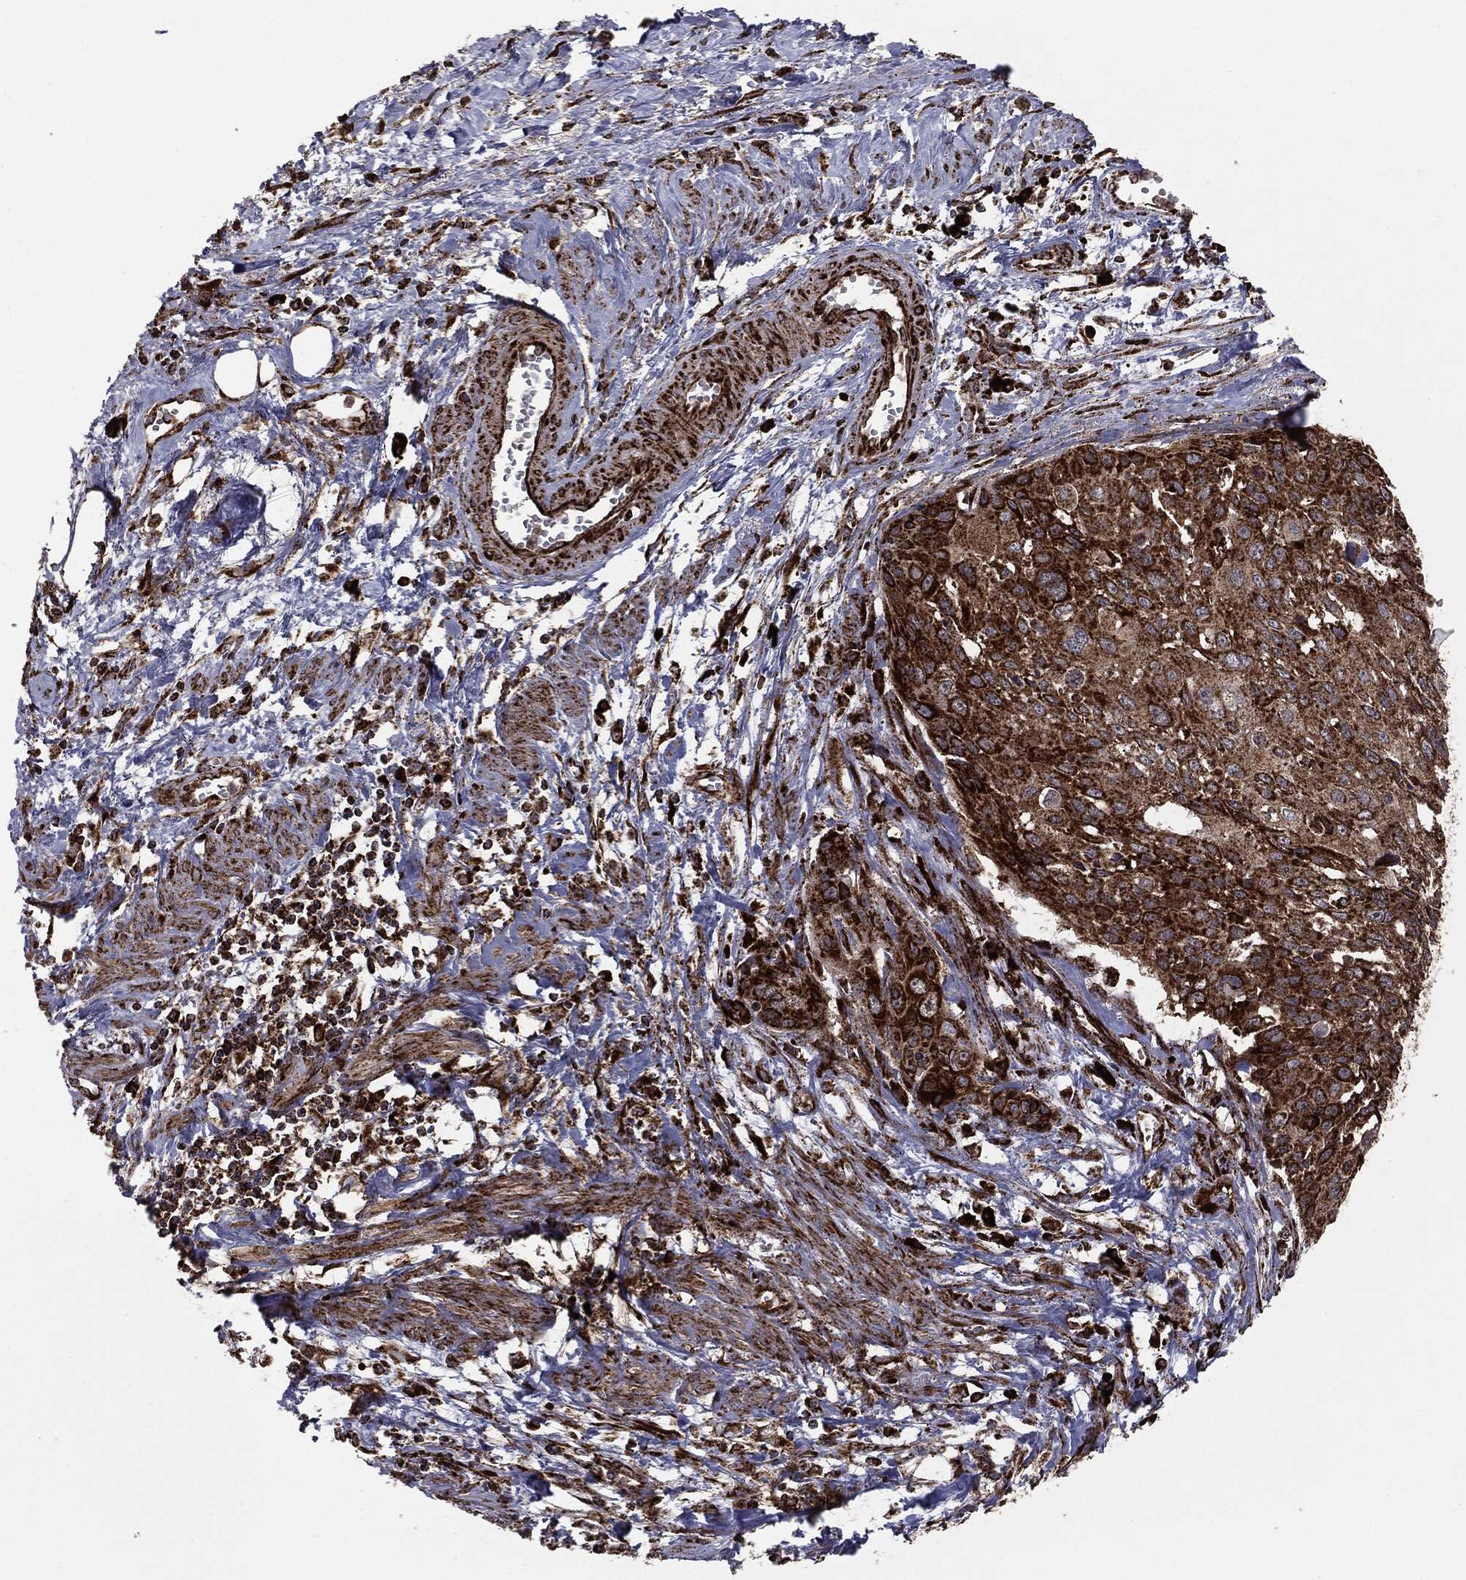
{"staining": {"intensity": "strong", "quantity": ">75%", "location": "cytoplasmic/membranous"}, "tissue": "cervical cancer", "cell_type": "Tumor cells", "image_type": "cancer", "snomed": [{"axis": "morphology", "description": "Squamous cell carcinoma, NOS"}, {"axis": "topography", "description": "Cervix"}], "caption": "Protein analysis of cervical cancer (squamous cell carcinoma) tissue exhibits strong cytoplasmic/membranous staining in about >75% of tumor cells.", "gene": "MAP2K1", "patient": {"sex": "female", "age": 58}}